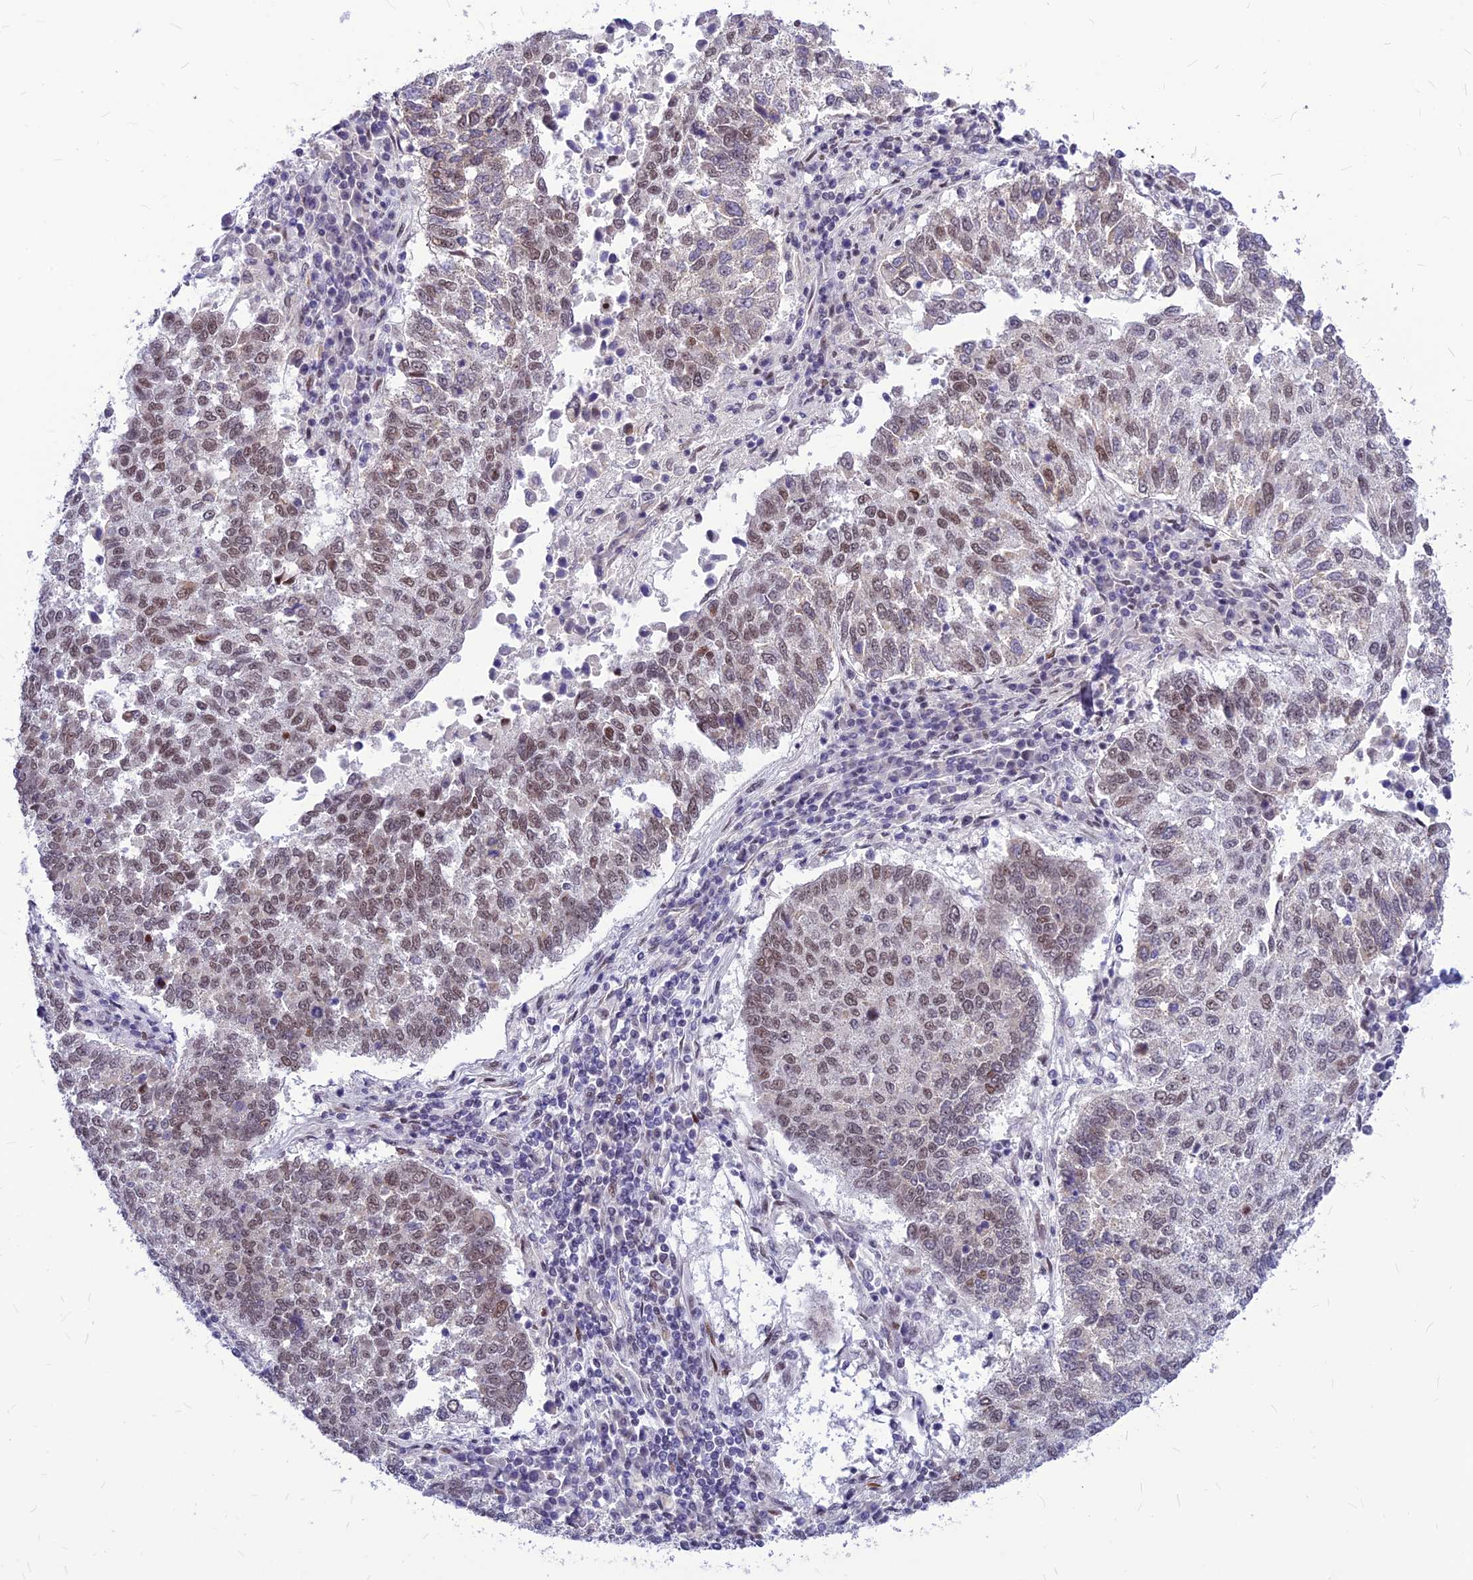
{"staining": {"intensity": "moderate", "quantity": "25%-75%", "location": "nuclear"}, "tissue": "lung cancer", "cell_type": "Tumor cells", "image_type": "cancer", "snomed": [{"axis": "morphology", "description": "Squamous cell carcinoma, NOS"}, {"axis": "topography", "description": "Lung"}], "caption": "Tumor cells show medium levels of moderate nuclear positivity in approximately 25%-75% of cells in human squamous cell carcinoma (lung).", "gene": "KCTD13", "patient": {"sex": "male", "age": 73}}